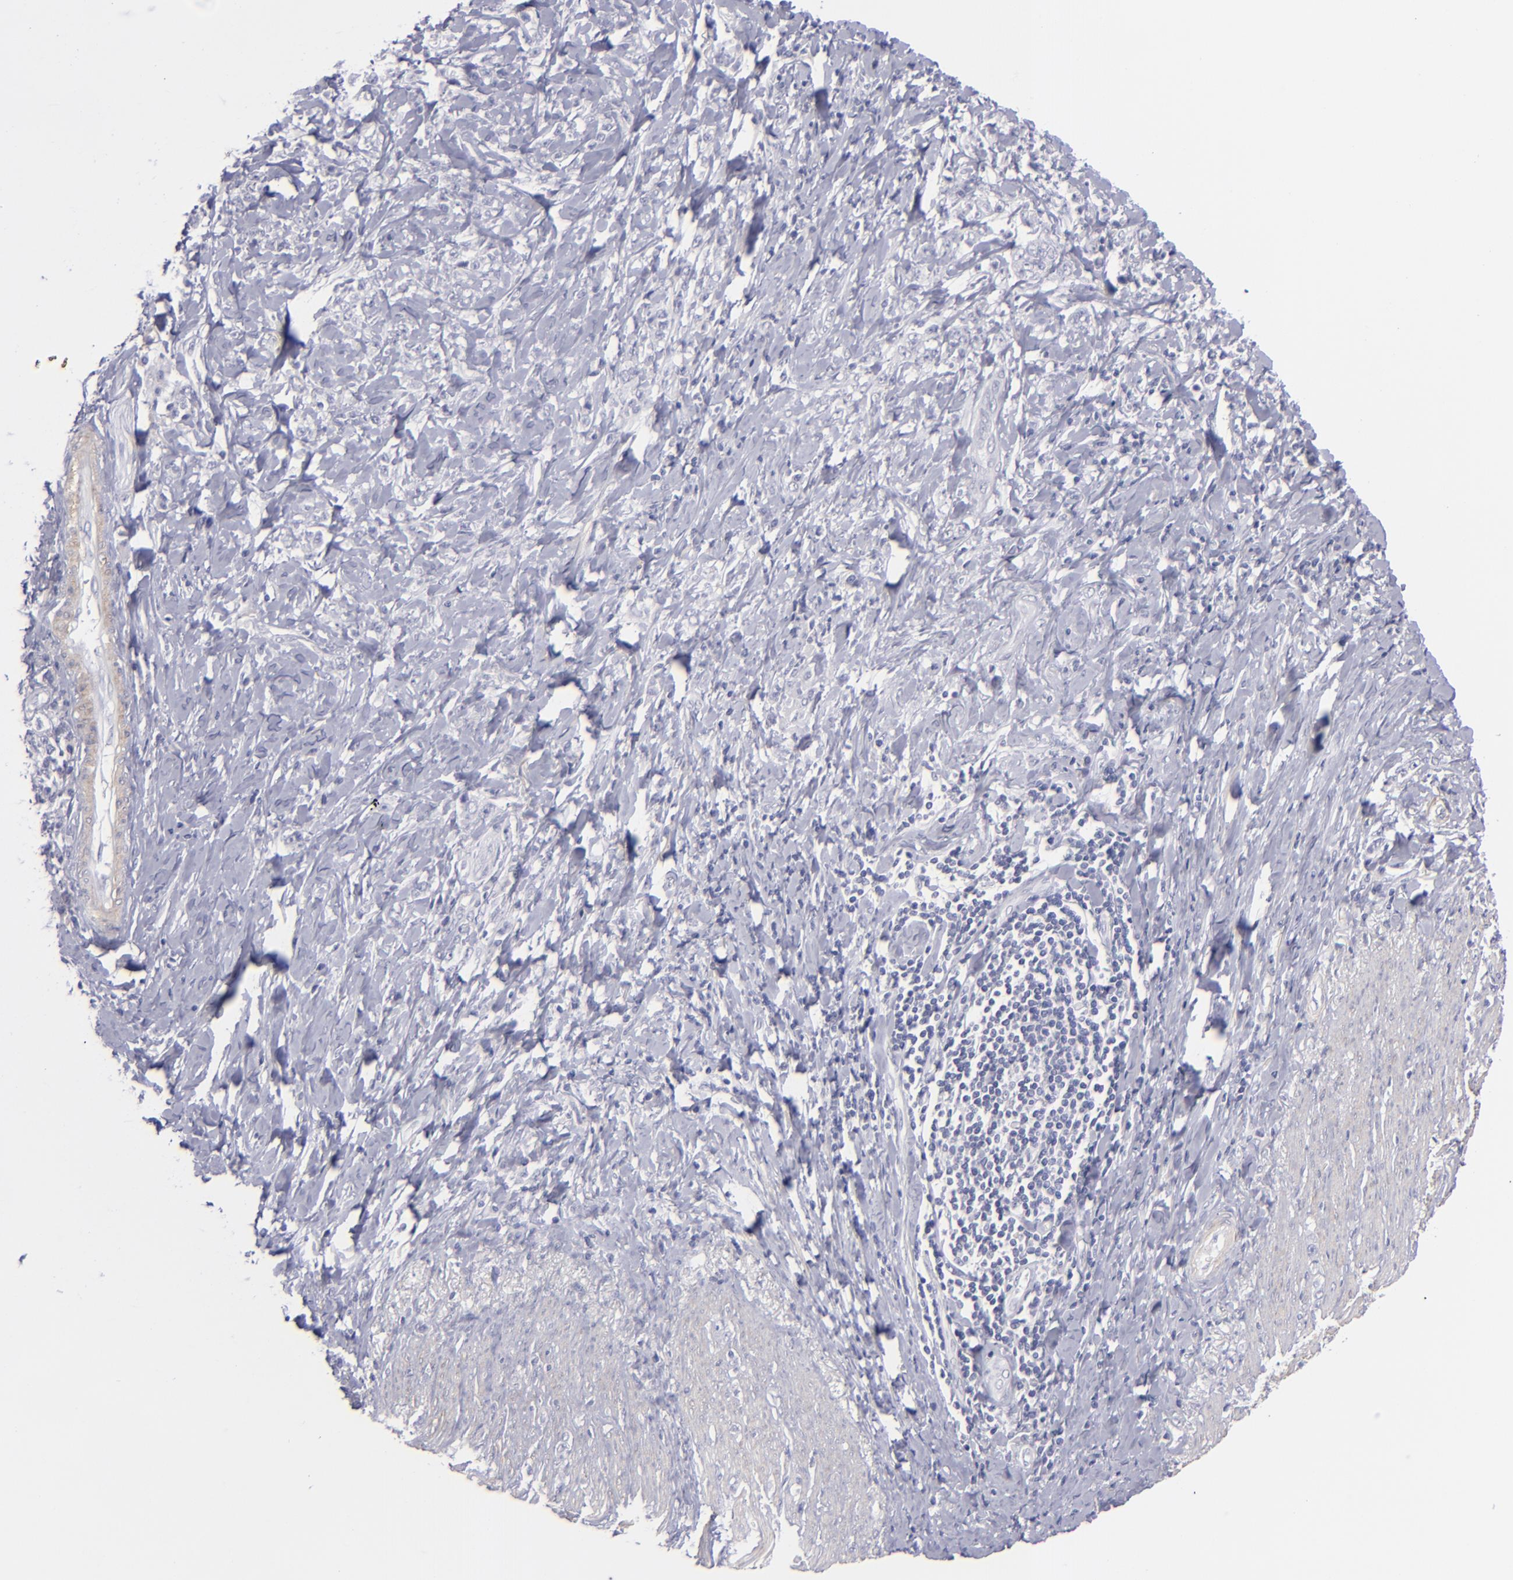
{"staining": {"intensity": "negative", "quantity": "none", "location": "none"}, "tissue": "stomach cancer", "cell_type": "Tumor cells", "image_type": "cancer", "snomed": [{"axis": "morphology", "description": "Adenocarcinoma, NOS"}, {"axis": "topography", "description": "Stomach, lower"}], "caption": "Immunohistochemistry micrograph of human adenocarcinoma (stomach) stained for a protein (brown), which shows no staining in tumor cells.", "gene": "MYH11", "patient": {"sex": "male", "age": 88}}